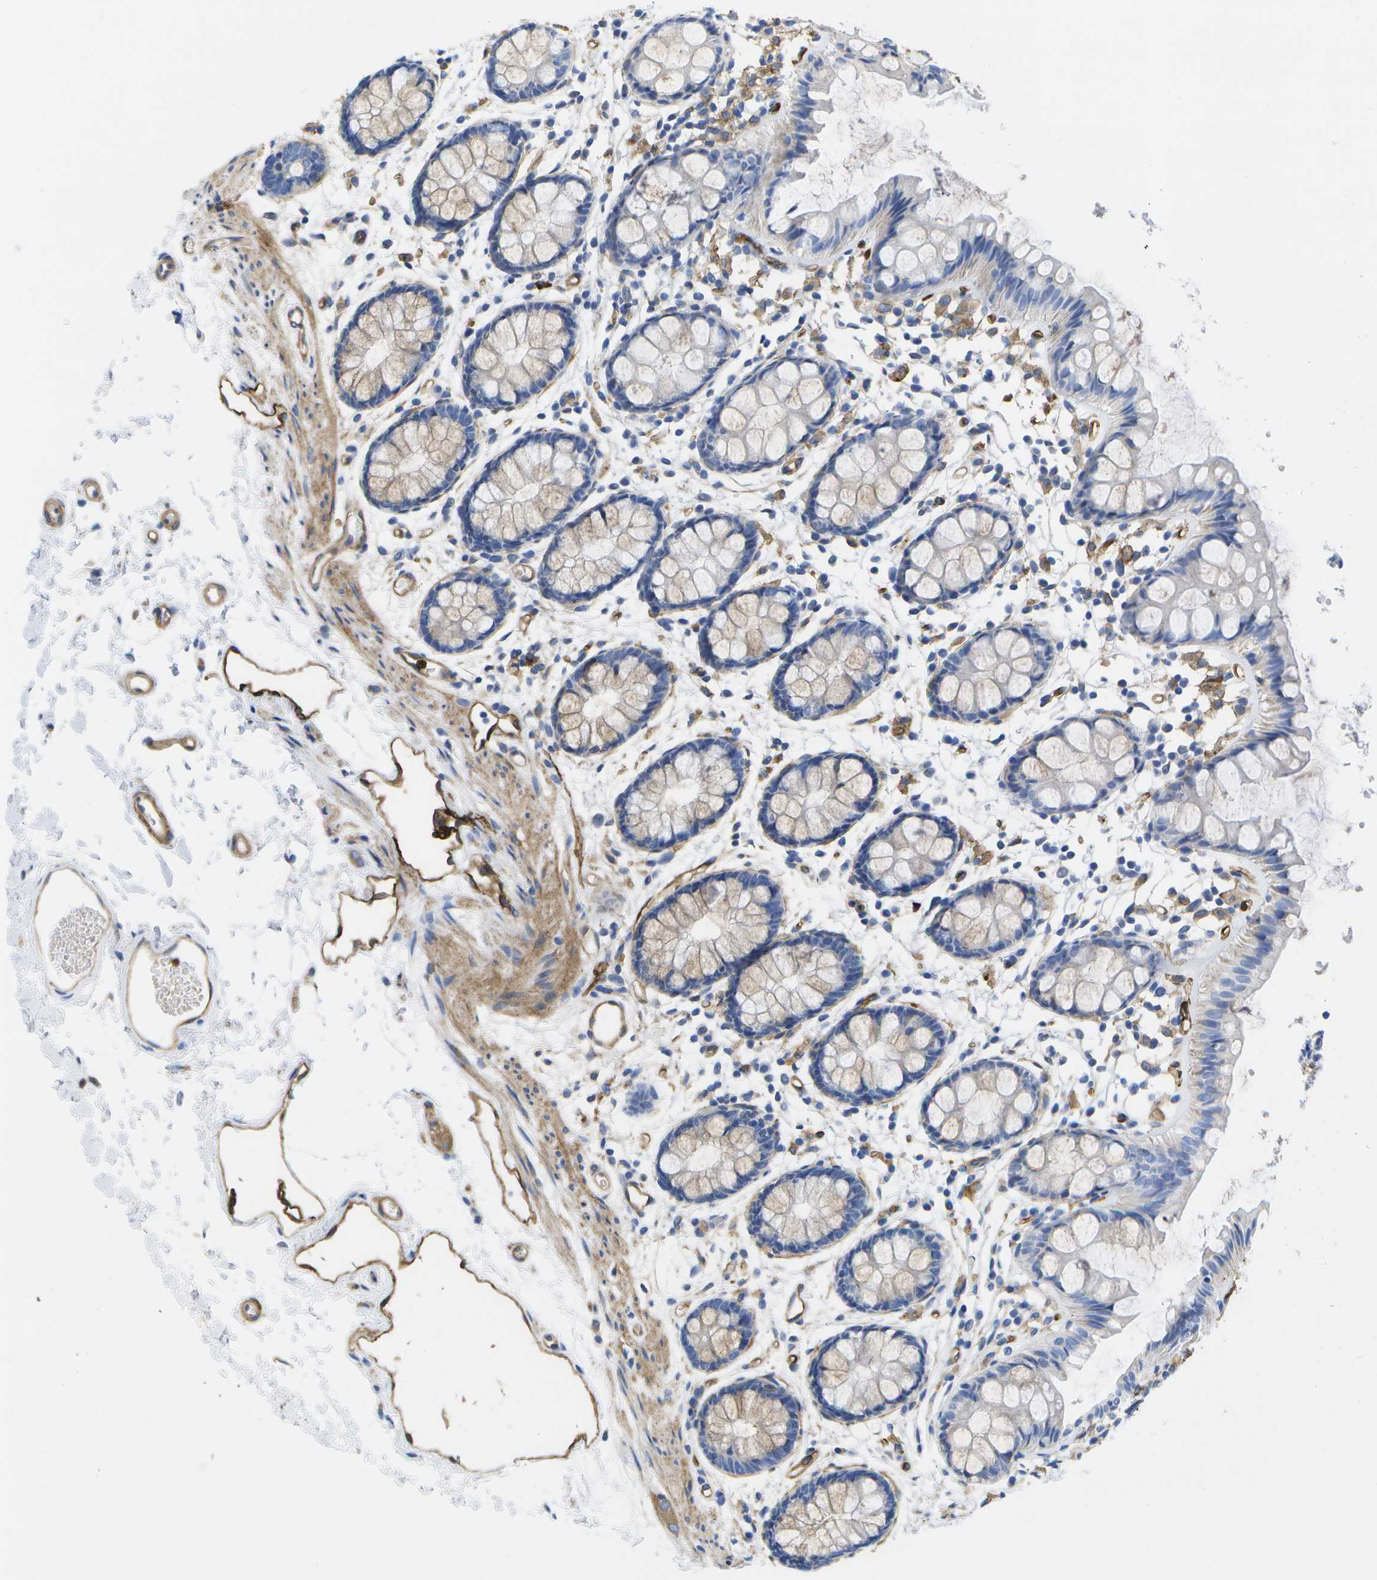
{"staining": {"intensity": "weak", "quantity": "<25%", "location": "cytoplasmic/membranous"}, "tissue": "rectum", "cell_type": "Glandular cells", "image_type": "normal", "snomed": [{"axis": "morphology", "description": "Normal tissue, NOS"}, {"axis": "topography", "description": "Rectum"}], "caption": "This is a micrograph of immunohistochemistry (IHC) staining of normal rectum, which shows no positivity in glandular cells. (Immunohistochemistry (ihc), brightfield microscopy, high magnification).", "gene": "DYSF", "patient": {"sex": "female", "age": 66}}